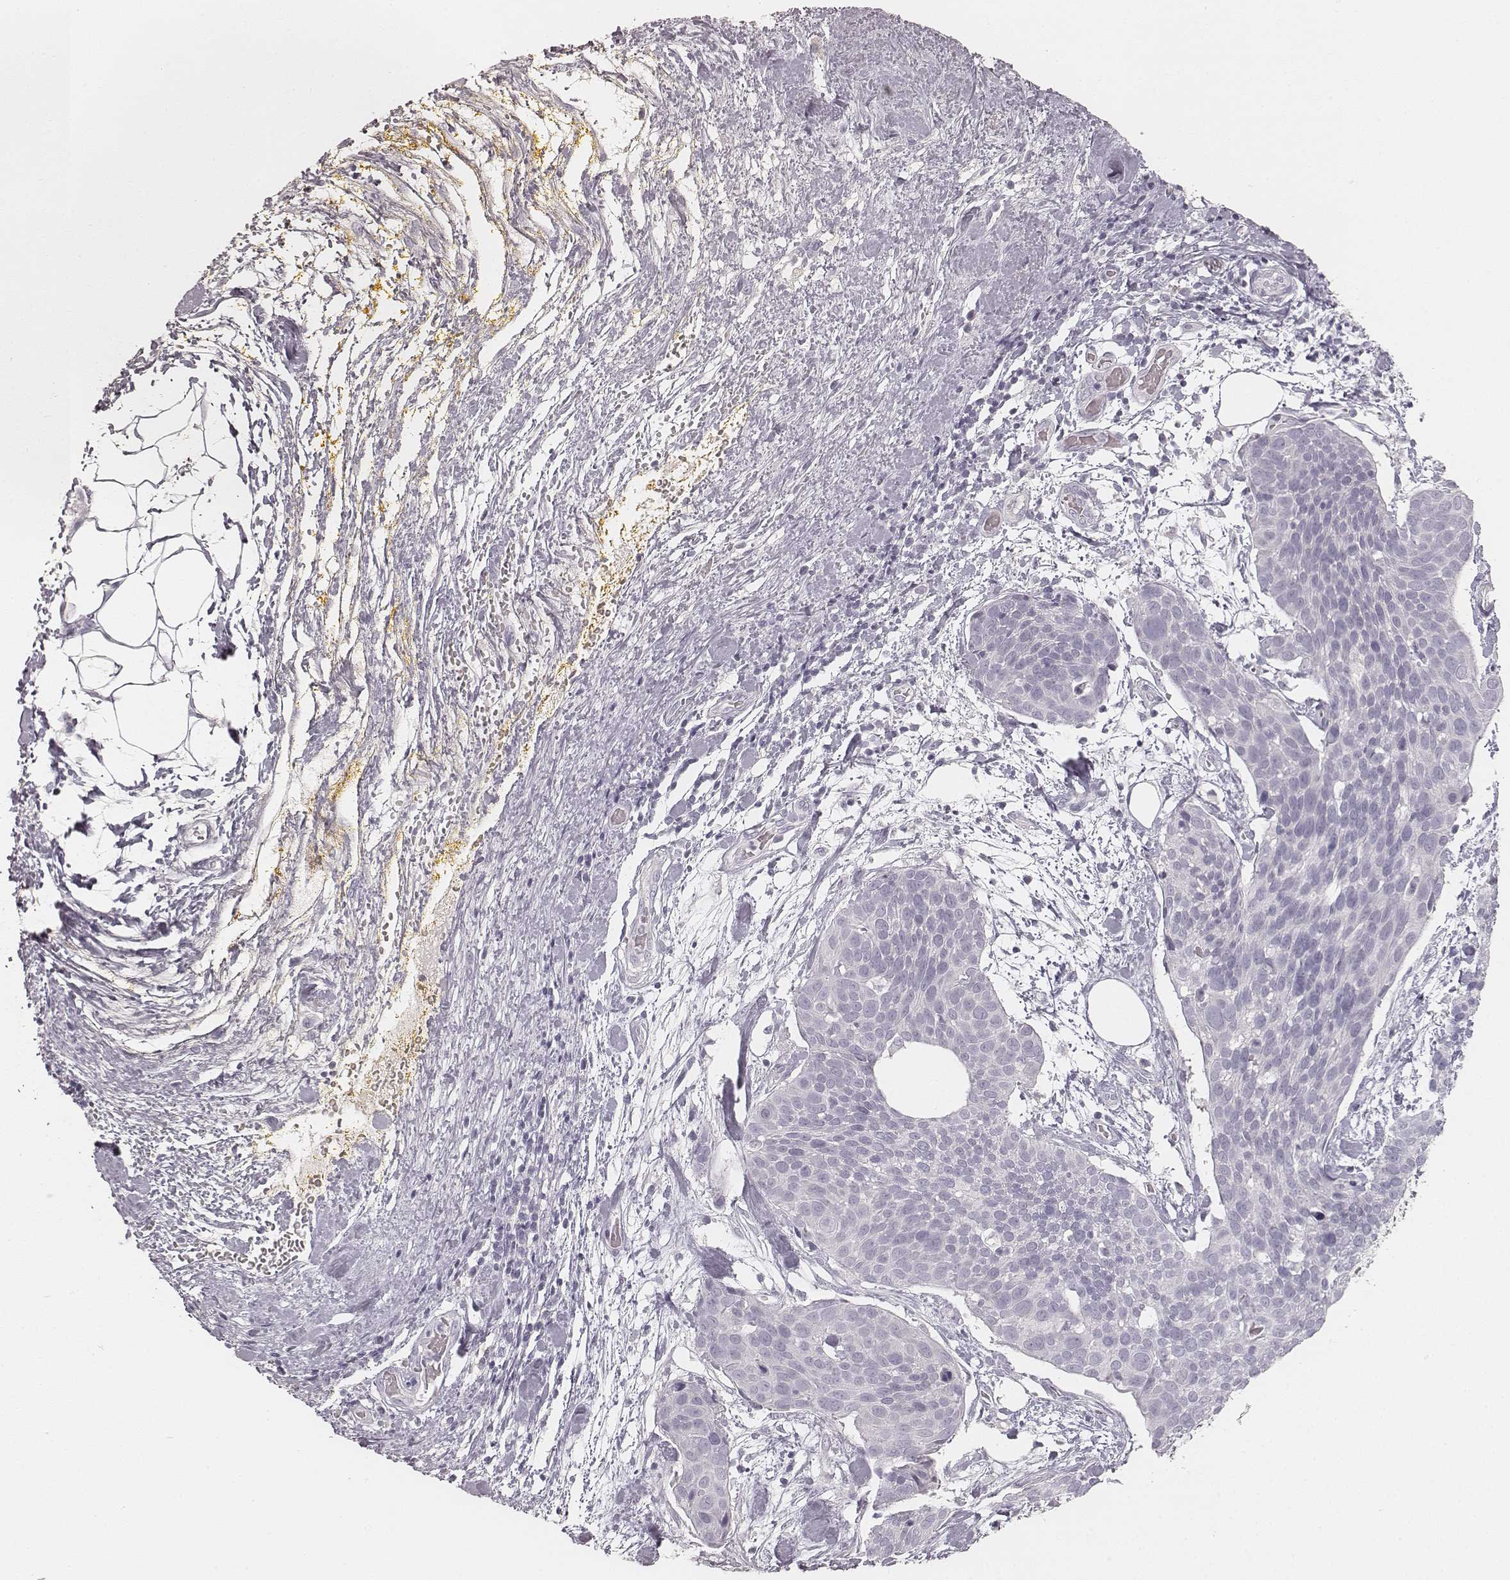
{"staining": {"intensity": "negative", "quantity": "none", "location": "none"}, "tissue": "cervical cancer", "cell_type": "Tumor cells", "image_type": "cancer", "snomed": [{"axis": "morphology", "description": "Squamous cell carcinoma, NOS"}, {"axis": "topography", "description": "Cervix"}], "caption": "IHC of cervical cancer (squamous cell carcinoma) exhibits no expression in tumor cells.", "gene": "KRT31", "patient": {"sex": "female", "age": 39}}